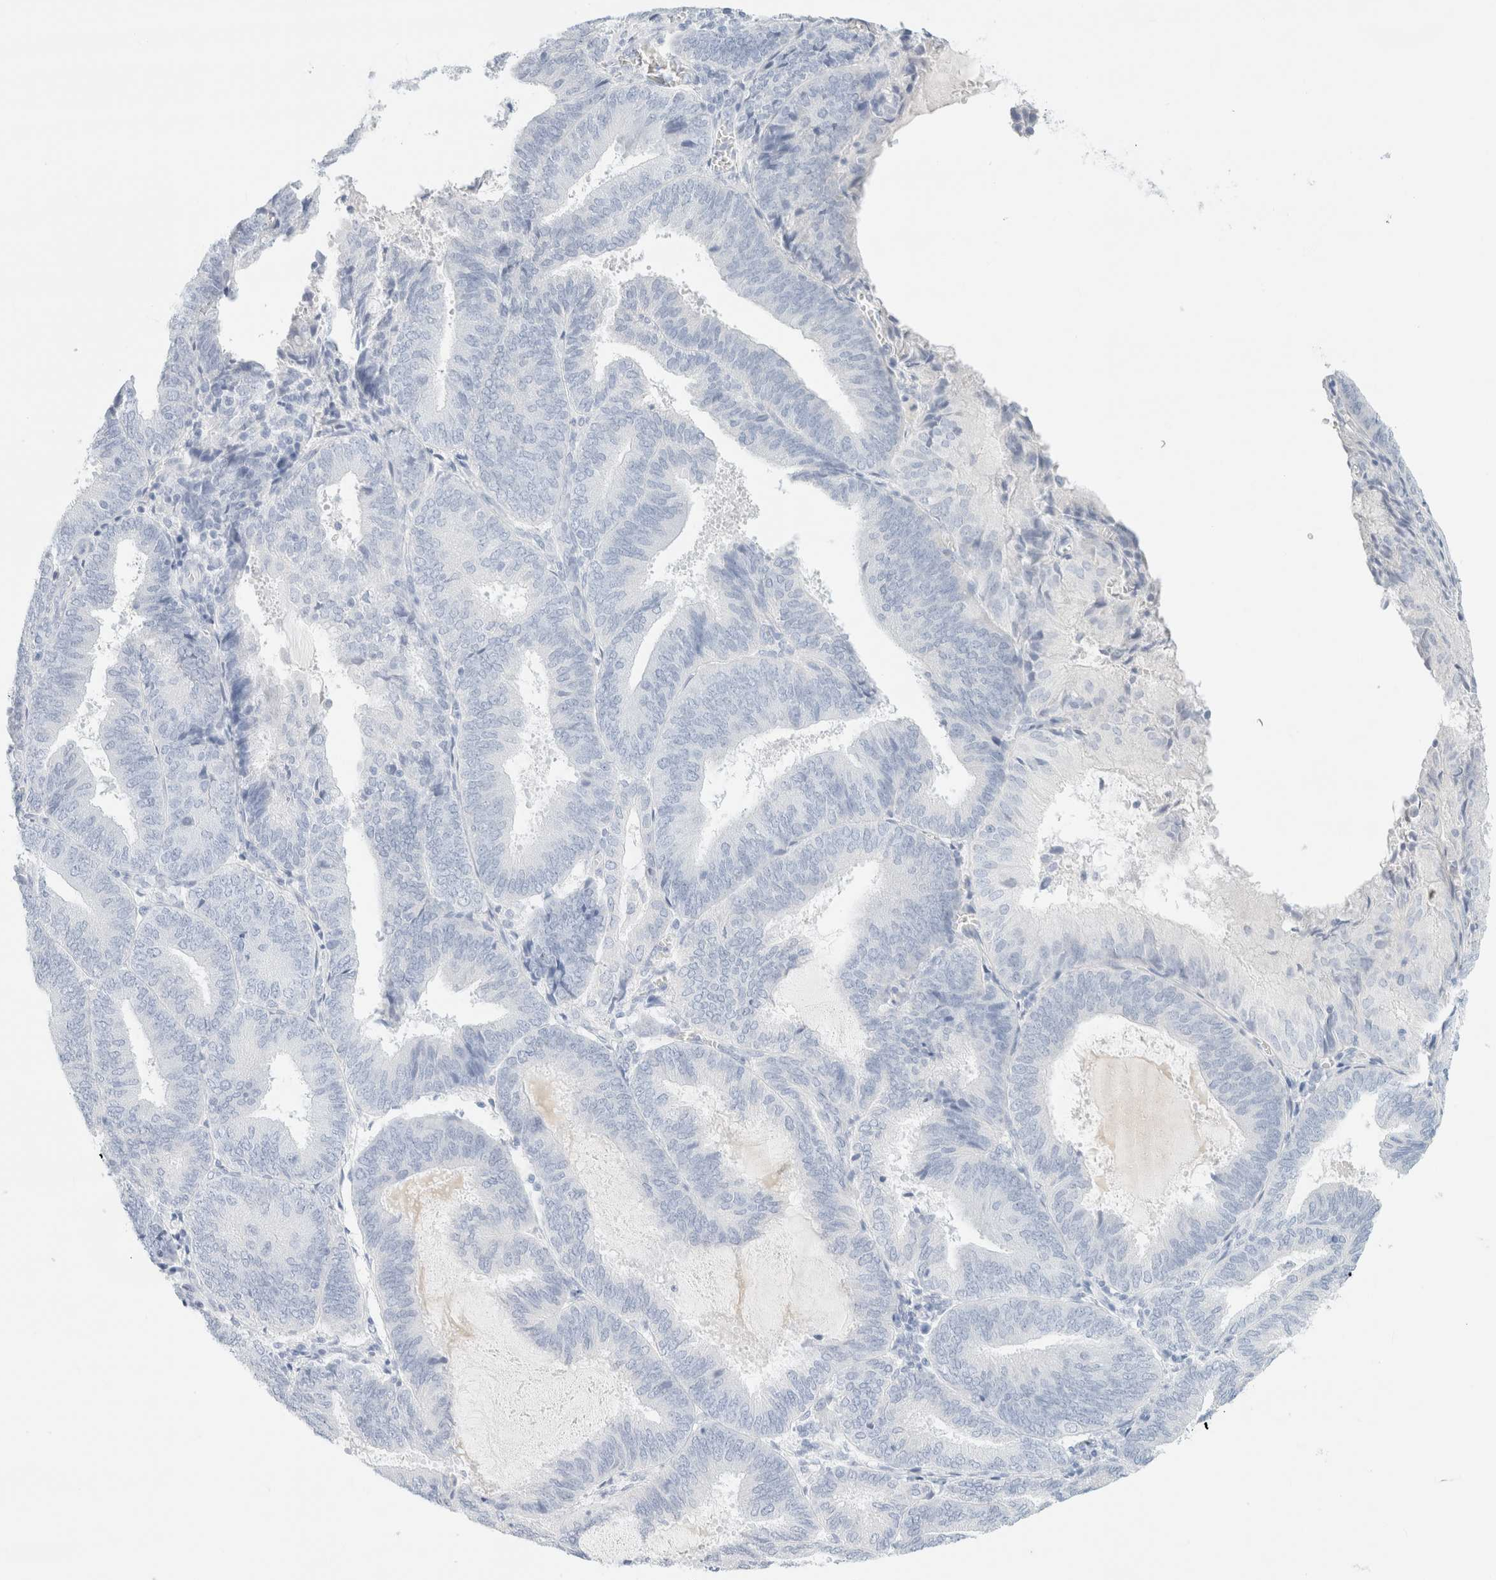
{"staining": {"intensity": "negative", "quantity": "none", "location": "none"}, "tissue": "endometrial cancer", "cell_type": "Tumor cells", "image_type": "cancer", "snomed": [{"axis": "morphology", "description": "Adenocarcinoma, NOS"}, {"axis": "topography", "description": "Endometrium"}], "caption": "The immunohistochemistry (IHC) image has no significant staining in tumor cells of endometrial cancer (adenocarcinoma) tissue.", "gene": "DPYS", "patient": {"sex": "female", "age": 81}}